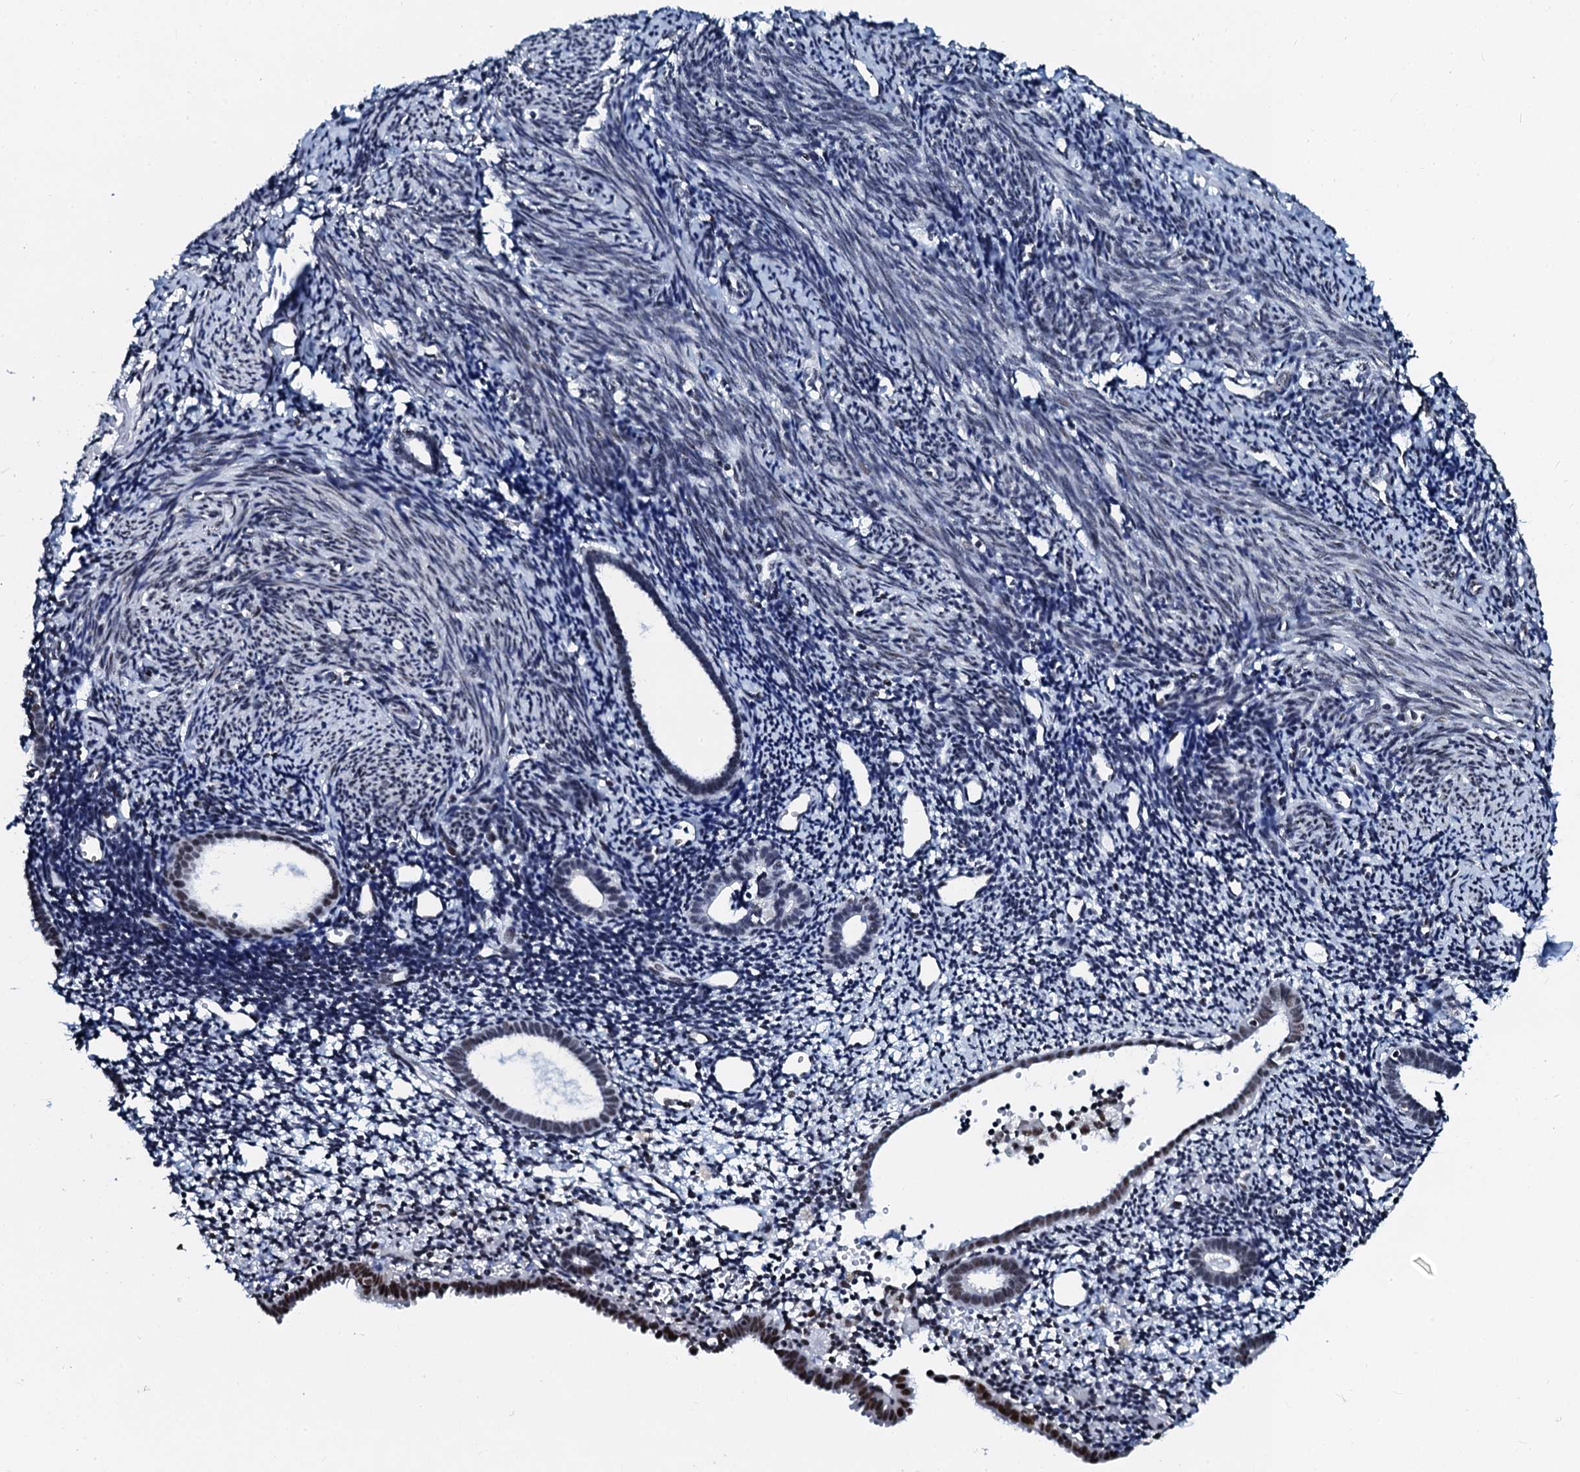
{"staining": {"intensity": "moderate", "quantity": "25%-75%", "location": "nuclear"}, "tissue": "endometrium", "cell_type": "Cells in endometrial stroma", "image_type": "normal", "snomed": [{"axis": "morphology", "description": "Normal tissue, NOS"}, {"axis": "topography", "description": "Endometrium"}], "caption": "A histopathology image showing moderate nuclear positivity in approximately 25%-75% of cells in endometrial stroma in benign endometrium, as visualized by brown immunohistochemical staining.", "gene": "SLTM", "patient": {"sex": "female", "age": 56}}